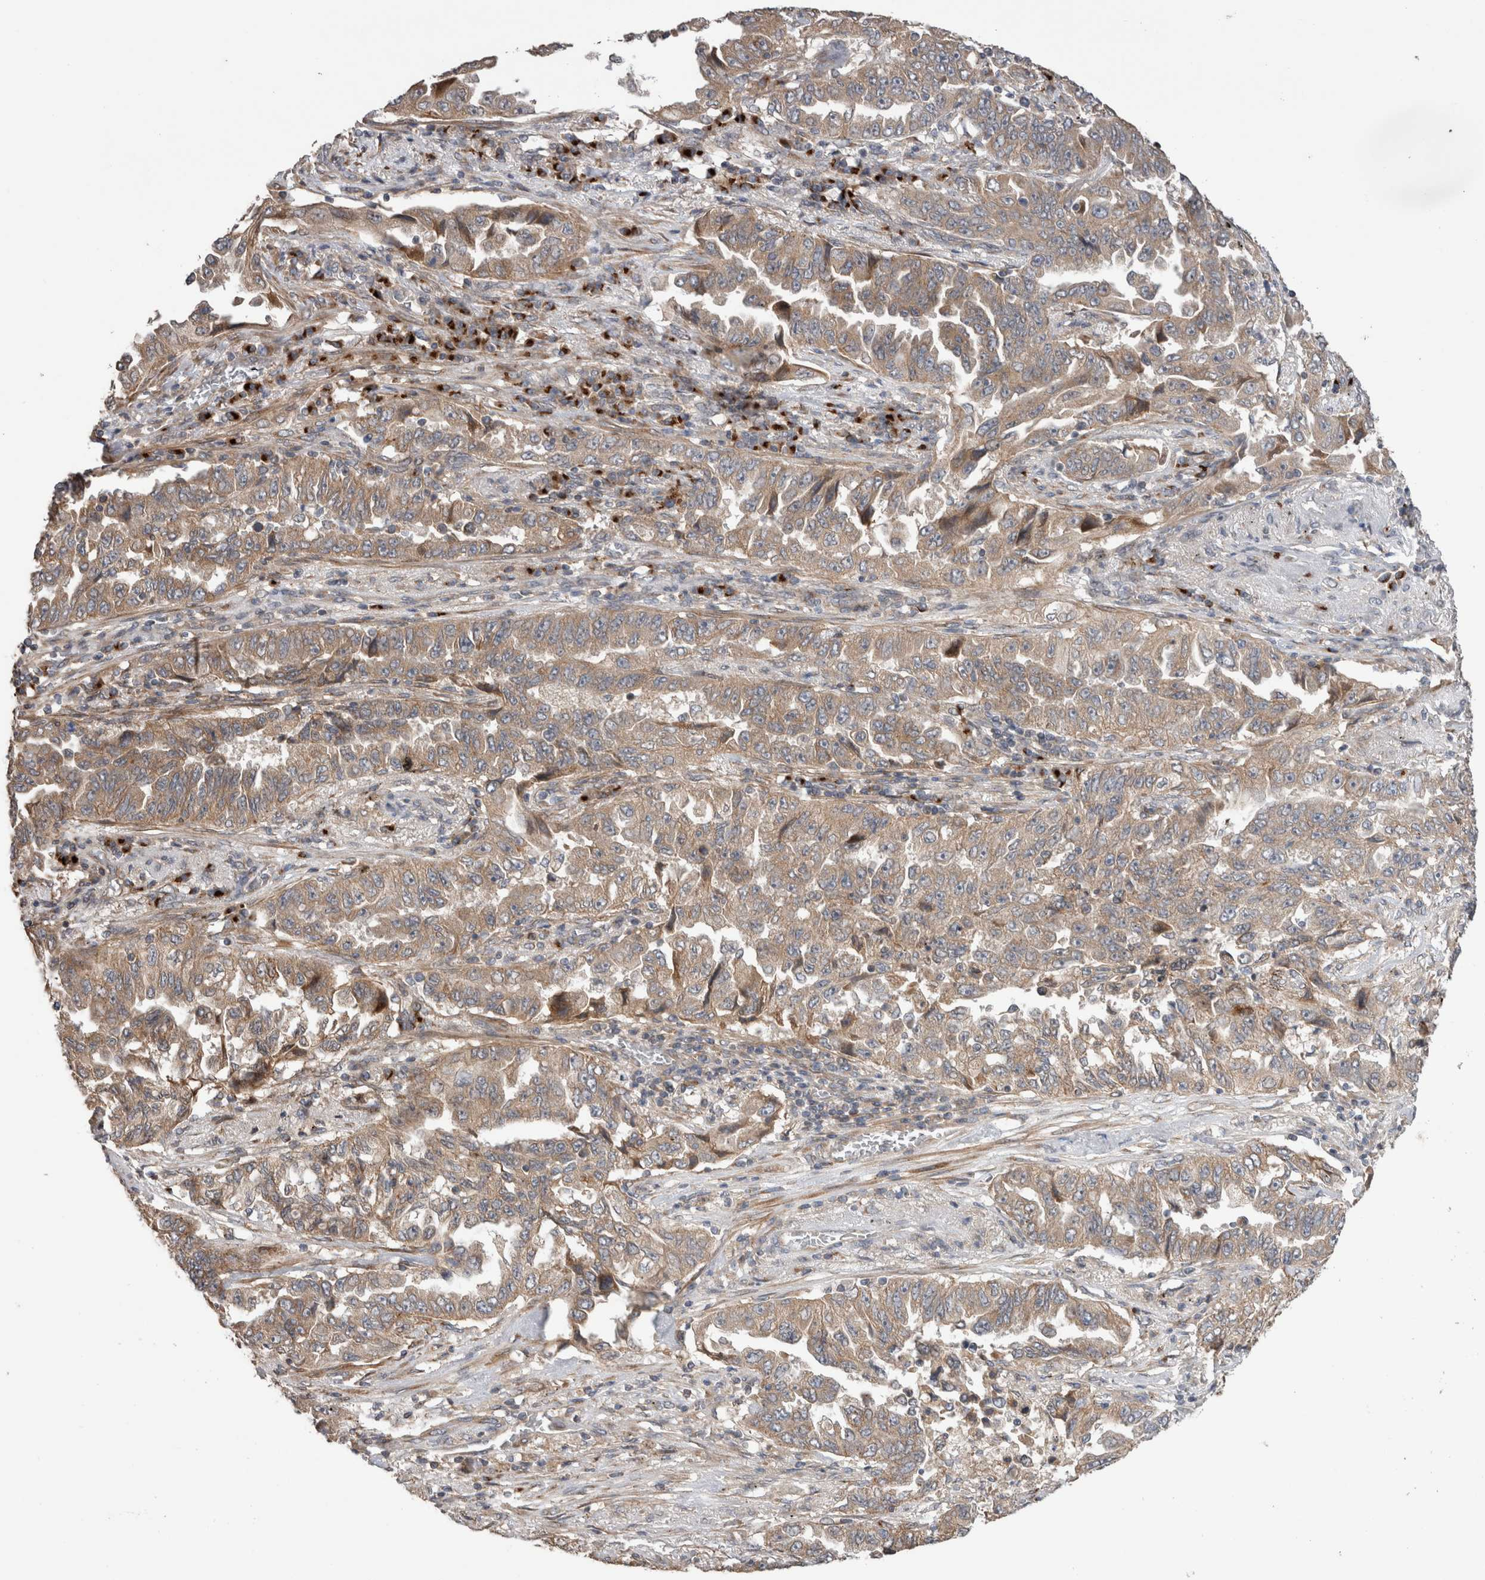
{"staining": {"intensity": "moderate", "quantity": ">75%", "location": "cytoplasmic/membranous"}, "tissue": "lung cancer", "cell_type": "Tumor cells", "image_type": "cancer", "snomed": [{"axis": "morphology", "description": "Adenocarcinoma, NOS"}, {"axis": "topography", "description": "Lung"}], "caption": "Moderate cytoplasmic/membranous positivity is present in approximately >75% of tumor cells in lung cancer.", "gene": "TRIM5", "patient": {"sex": "female", "age": 51}}